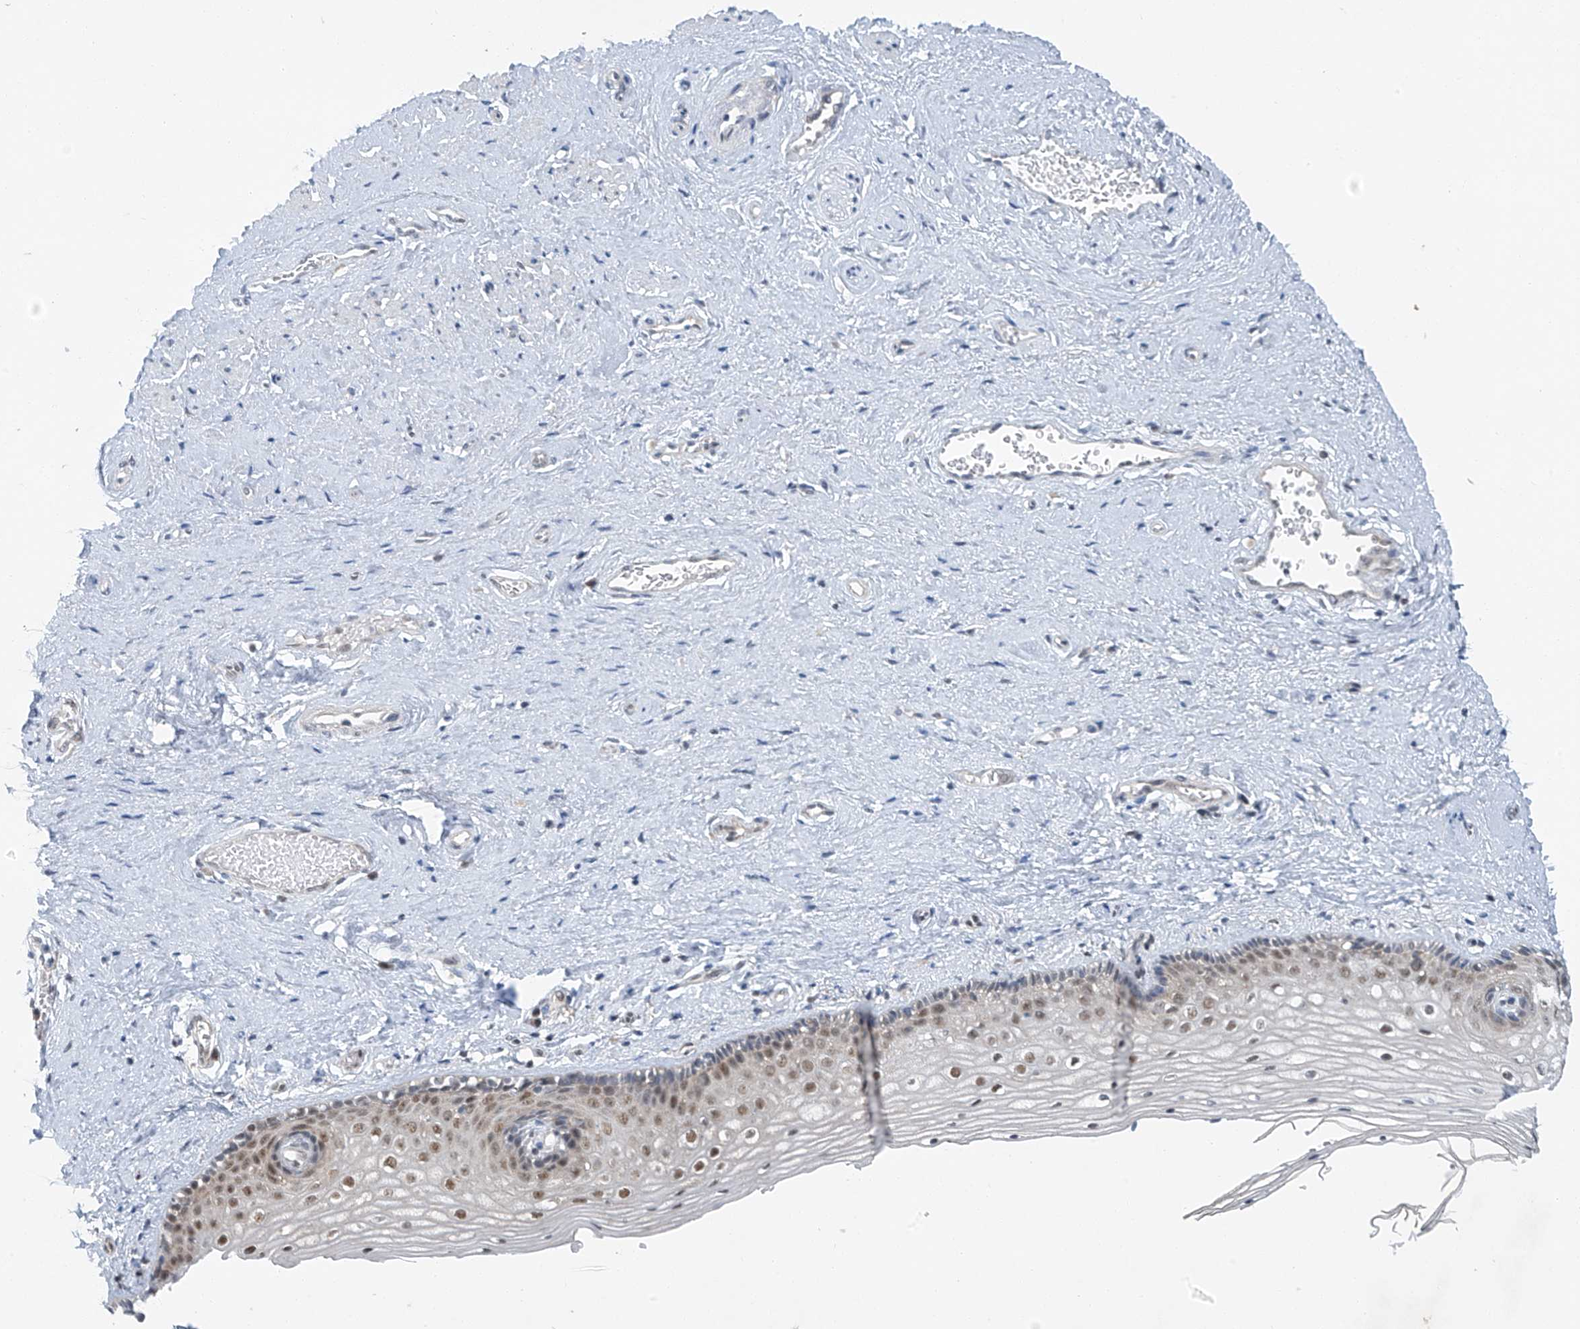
{"staining": {"intensity": "moderate", "quantity": "25%-75%", "location": "nuclear"}, "tissue": "vagina", "cell_type": "Squamous epithelial cells", "image_type": "normal", "snomed": [{"axis": "morphology", "description": "Normal tissue, NOS"}, {"axis": "topography", "description": "Vagina"}], "caption": "Moderate nuclear staining for a protein is identified in about 25%-75% of squamous epithelial cells of benign vagina using immunohistochemistry.", "gene": "TAF8", "patient": {"sex": "female", "age": 46}}